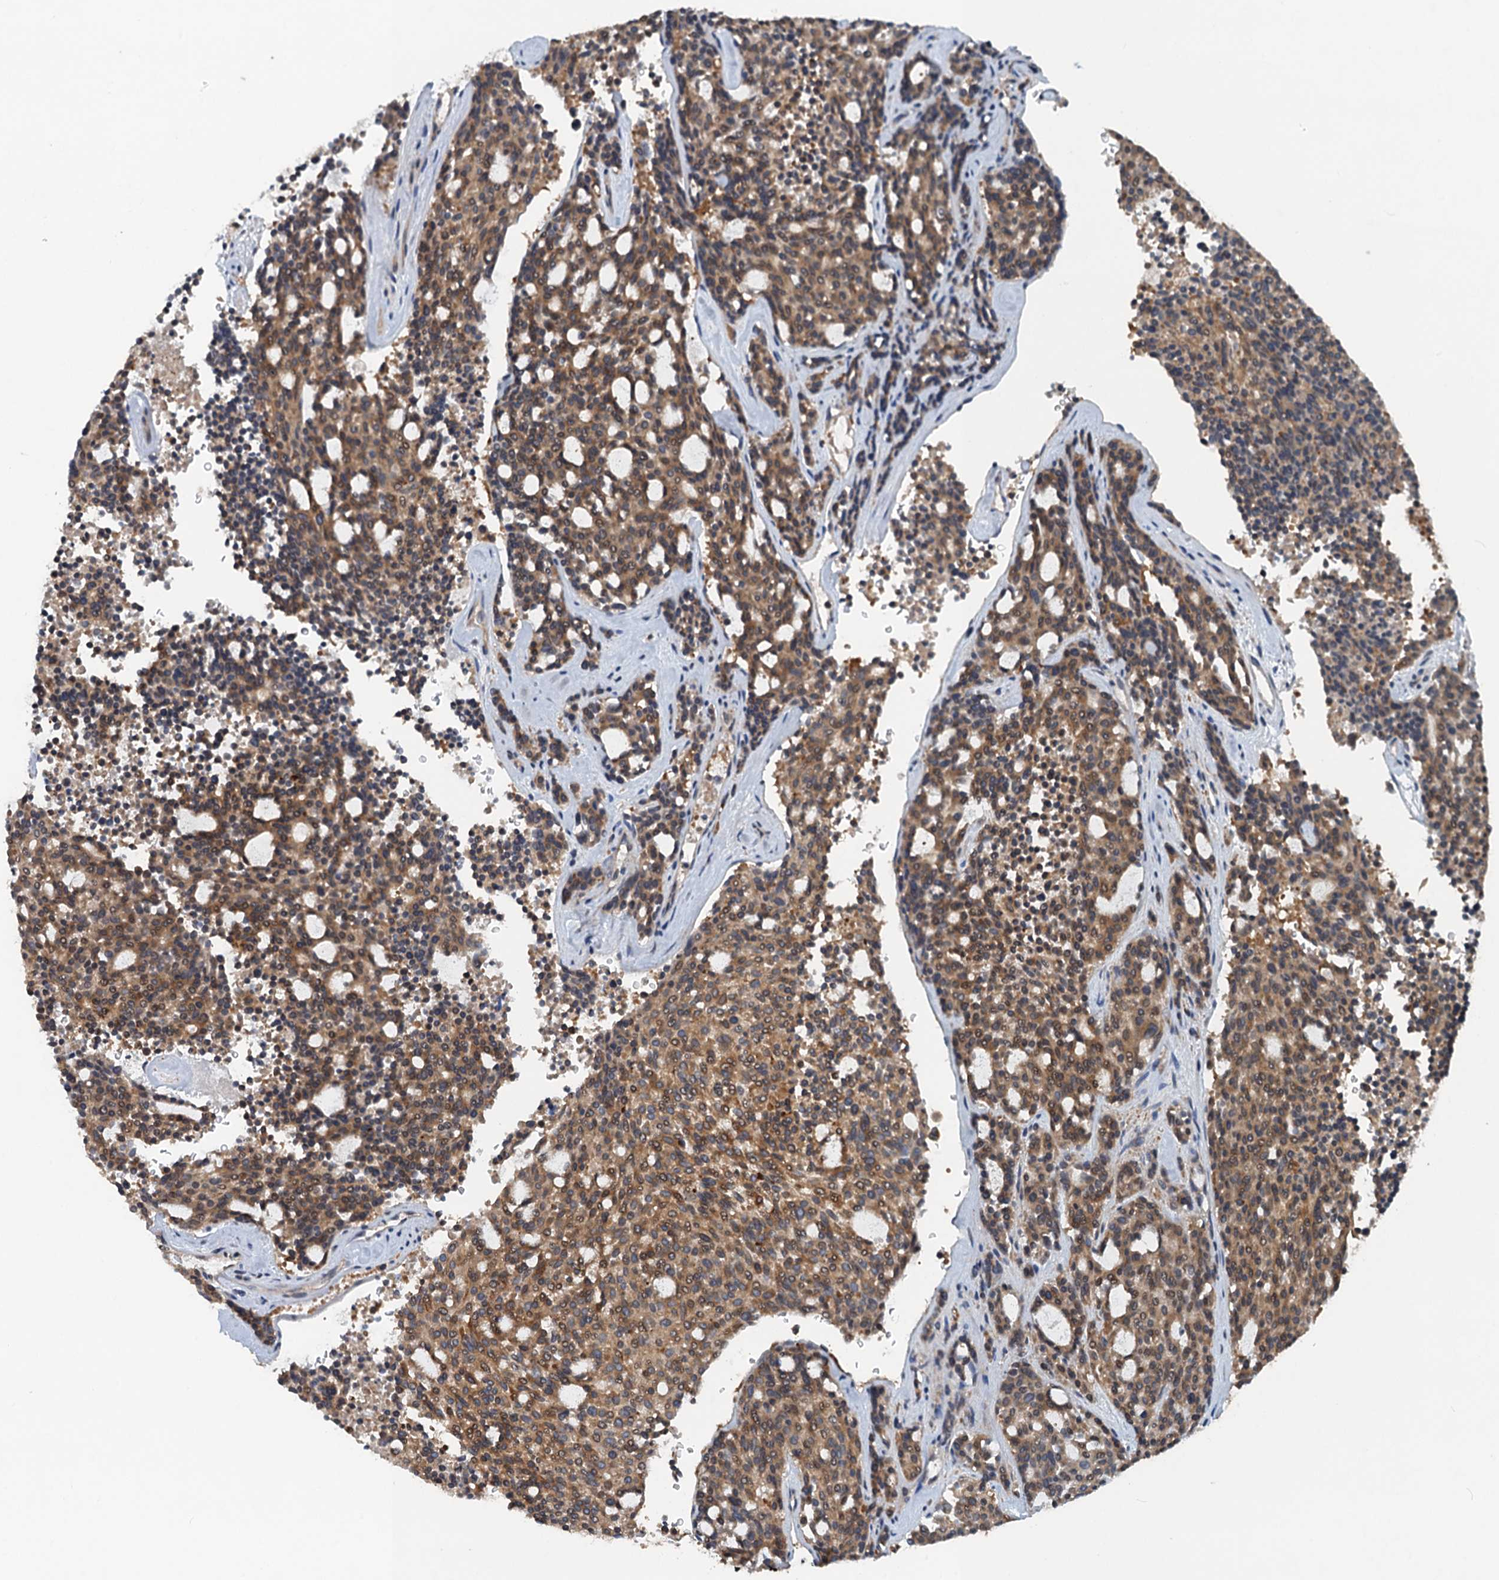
{"staining": {"intensity": "moderate", "quantity": ">75%", "location": "cytoplasmic/membranous"}, "tissue": "carcinoid", "cell_type": "Tumor cells", "image_type": "cancer", "snomed": [{"axis": "morphology", "description": "Carcinoid, malignant, NOS"}, {"axis": "topography", "description": "Pancreas"}], "caption": "Protein expression by immunohistochemistry shows moderate cytoplasmic/membranous positivity in about >75% of tumor cells in carcinoid. (IHC, brightfield microscopy, high magnification).", "gene": "NBEA", "patient": {"sex": "female", "age": 54}}